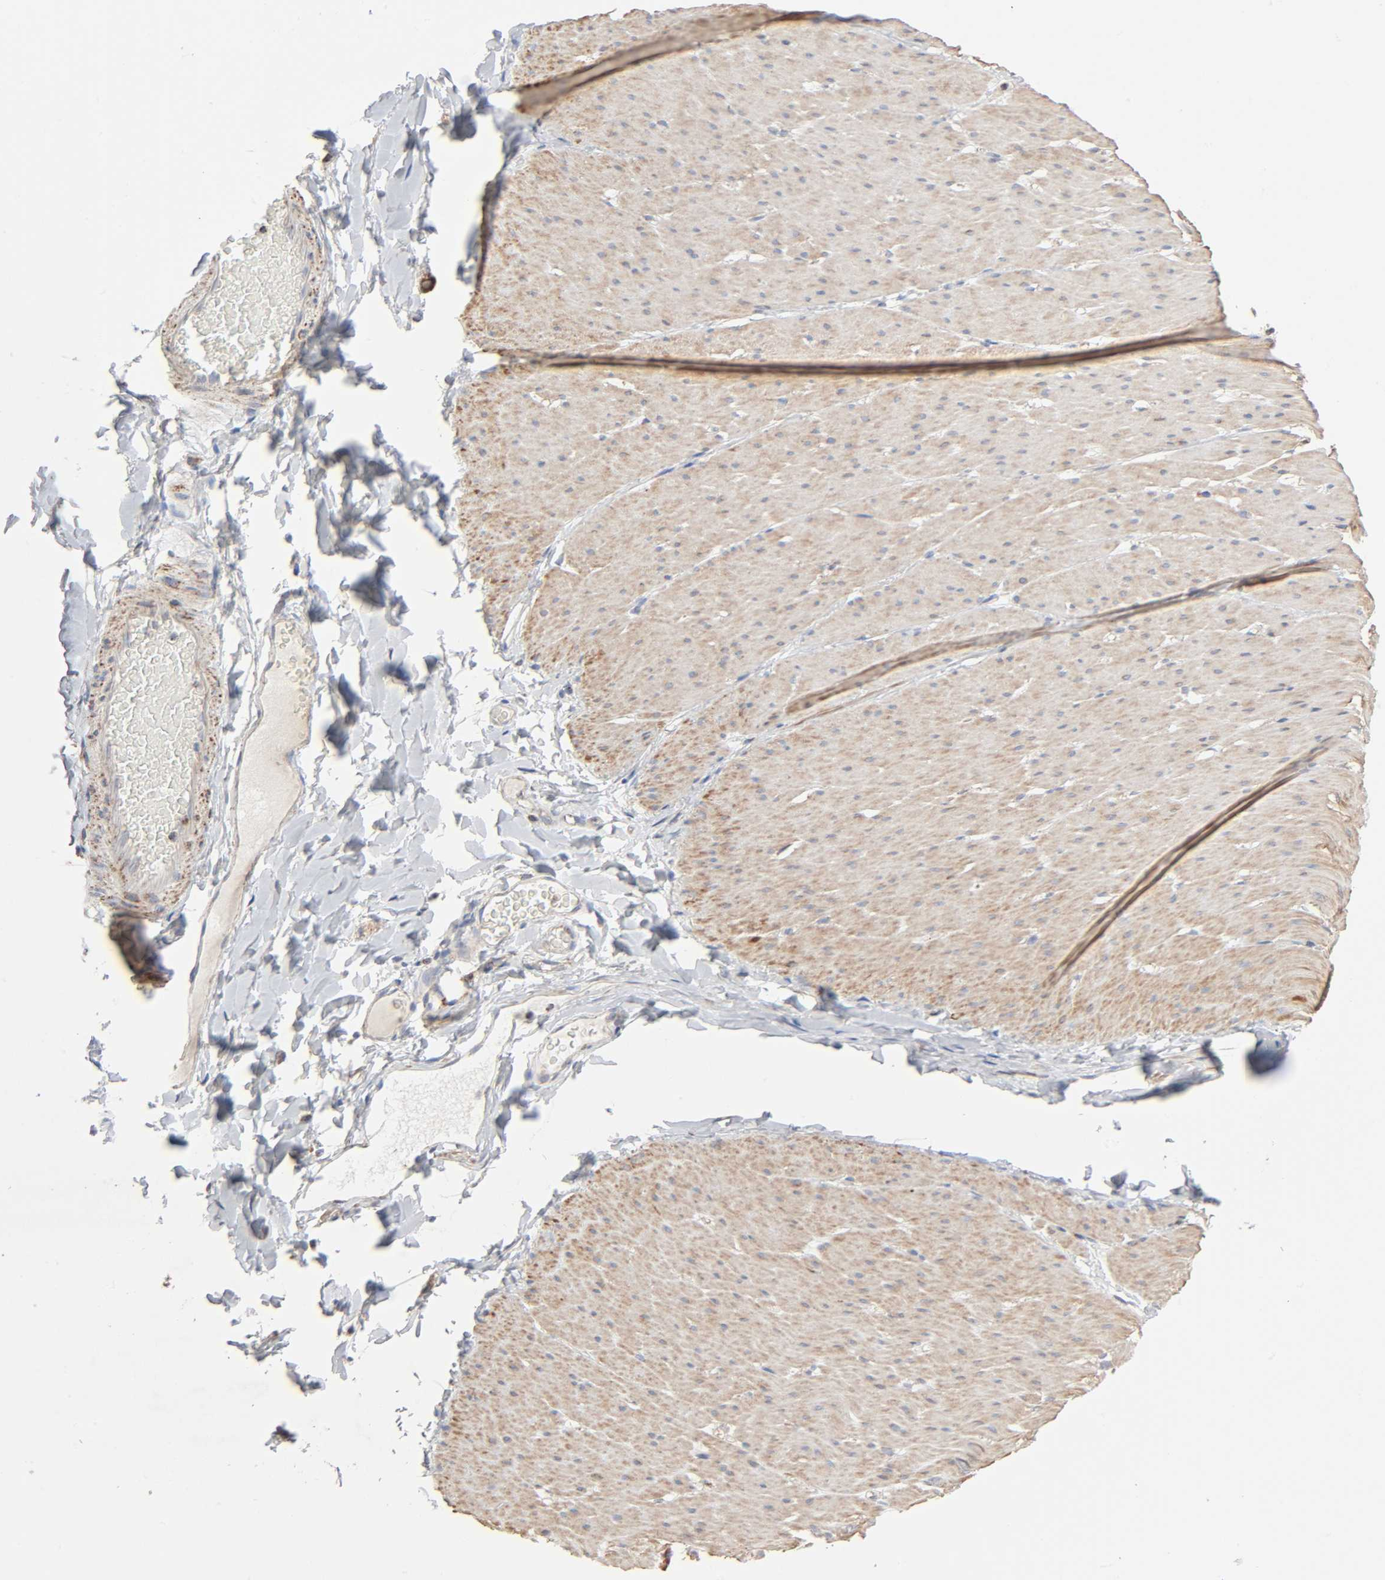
{"staining": {"intensity": "moderate", "quantity": ">75%", "location": "cytoplasmic/membranous"}, "tissue": "smooth muscle", "cell_type": "Smooth muscle cells", "image_type": "normal", "snomed": [{"axis": "morphology", "description": "Normal tissue, NOS"}, {"axis": "topography", "description": "Smooth muscle"}, {"axis": "topography", "description": "Colon"}], "caption": "IHC micrograph of benign smooth muscle stained for a protein (brown), which exhibits medium levels of moderate cytoplasmic/membranous staining in about >75% of smooth muscle cells.", "gene": "SYT16", "patient": {"sex": "male", "age": 67}}